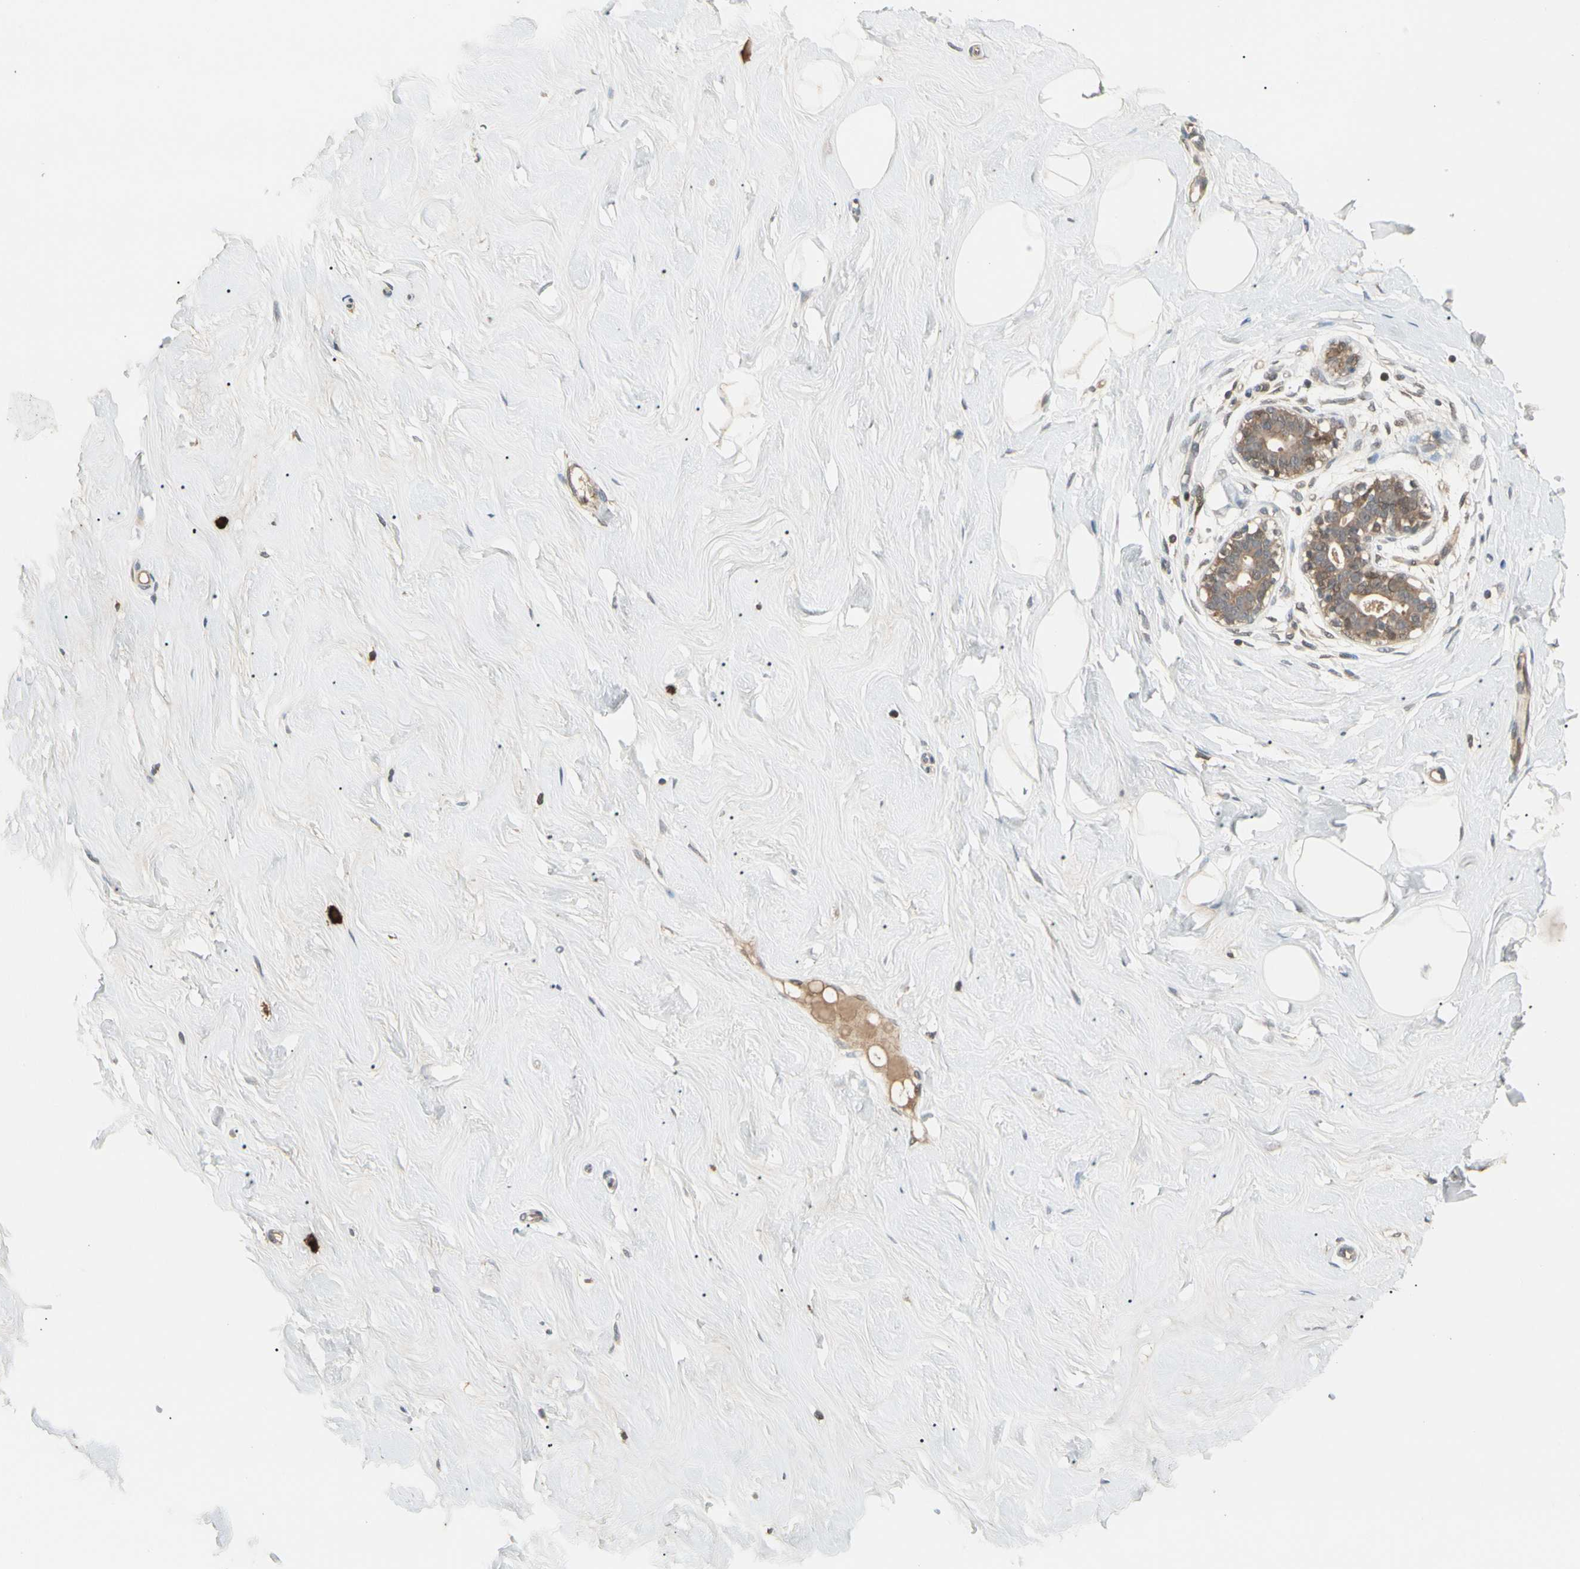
{"staining": {"intensity": "negative", "quantity": "none", "location": "none"}, "tissue": "breast", "cell_type": "Adipocytes", "image_type": "normal", "snomed": [{"axis": "morphology", "description": "Normal tissue, NOS"}, {"axis": "topography", "description": "Breast"}], "caption": "Adipocytes are negative for brown protein staining in unremarkable breast. Nuclei are stained in blue.", "gene": "ATG4C", "patient": {"sex": "female", "age": 23}}